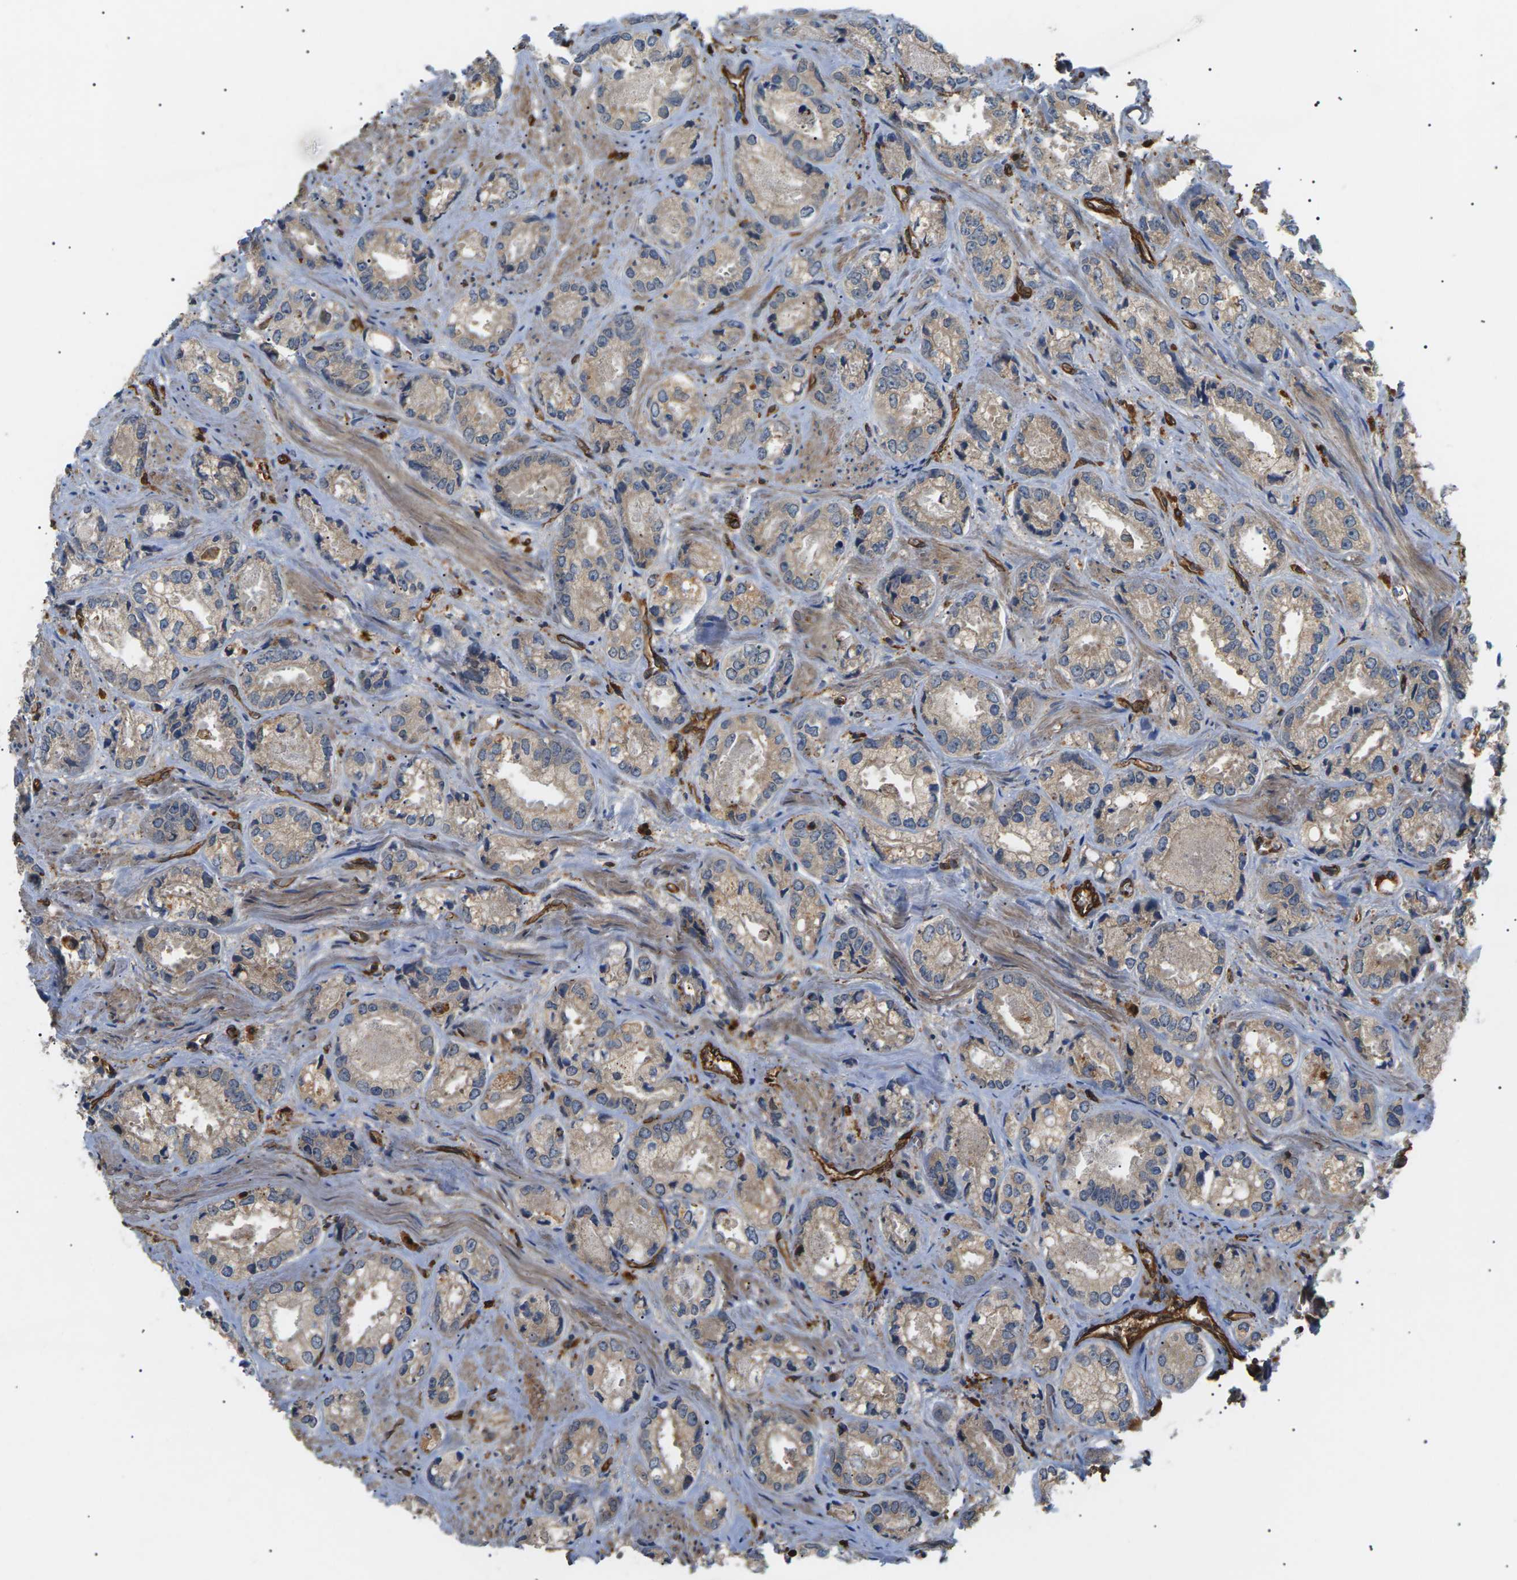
{"staining": {"intensity": "weak", "quantity": ">75%", "location": "cytoplasmic/membranous"}, "tissue": "prostate cancer", "cell_type": "Tumor cells", "image_type": "cancer", "snomed": [{"axis": "morphology", "description": "Adenocarcinoma, High grade"}, {"axis": "topography", "description": "Prostate"}], "caption": "An IHC image of tumor tissue is shown. Protein staining in brown shows weak cytoplasmic/membranous positivity in prostate cancer (high-grade adenocarcinoma) within tumor cells.", "gene": "TMTC4", "patient": {"sex": "male", "age": 61}}